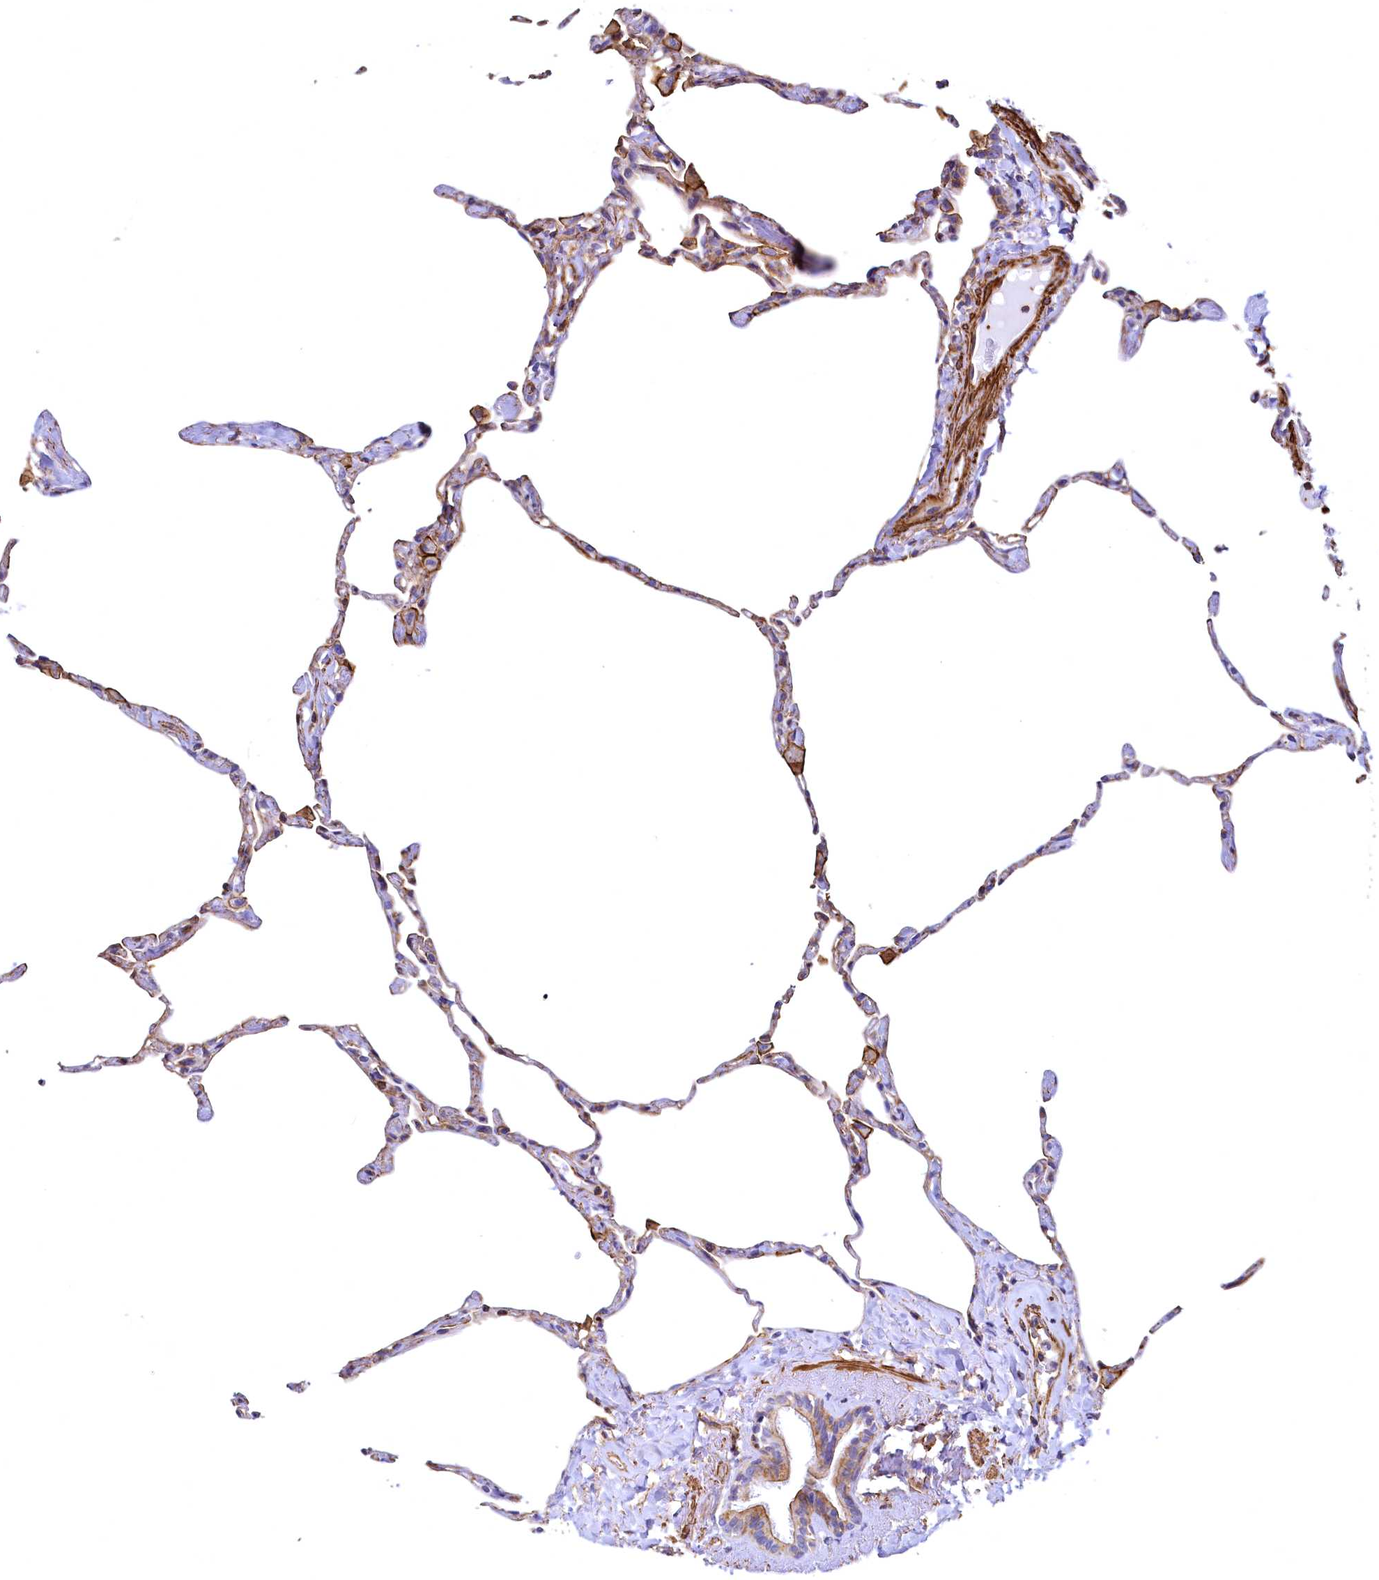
{"staining": {"intensity": "moderate", "quantity": "<25%", "location": "cytoplasmic/membranous"}, "tissue": "lung", "cell_type": "Alveolar cells", "image_type": "normal", "snomed": [{"axis": "morphology", "description": "Normal tissue, NOS"}, {"axis": "topography", "description": "Lung"}], "caption": "Immunohistochemistry (IHC) image of unremarkable lung stained for a protein (brown), which displays low levels of moderate cytoplasmic/membranous expression in approximately <25% of alveolar cells.", "gene": "THBS1", "patient": {"sex": "male", "age": 65}}